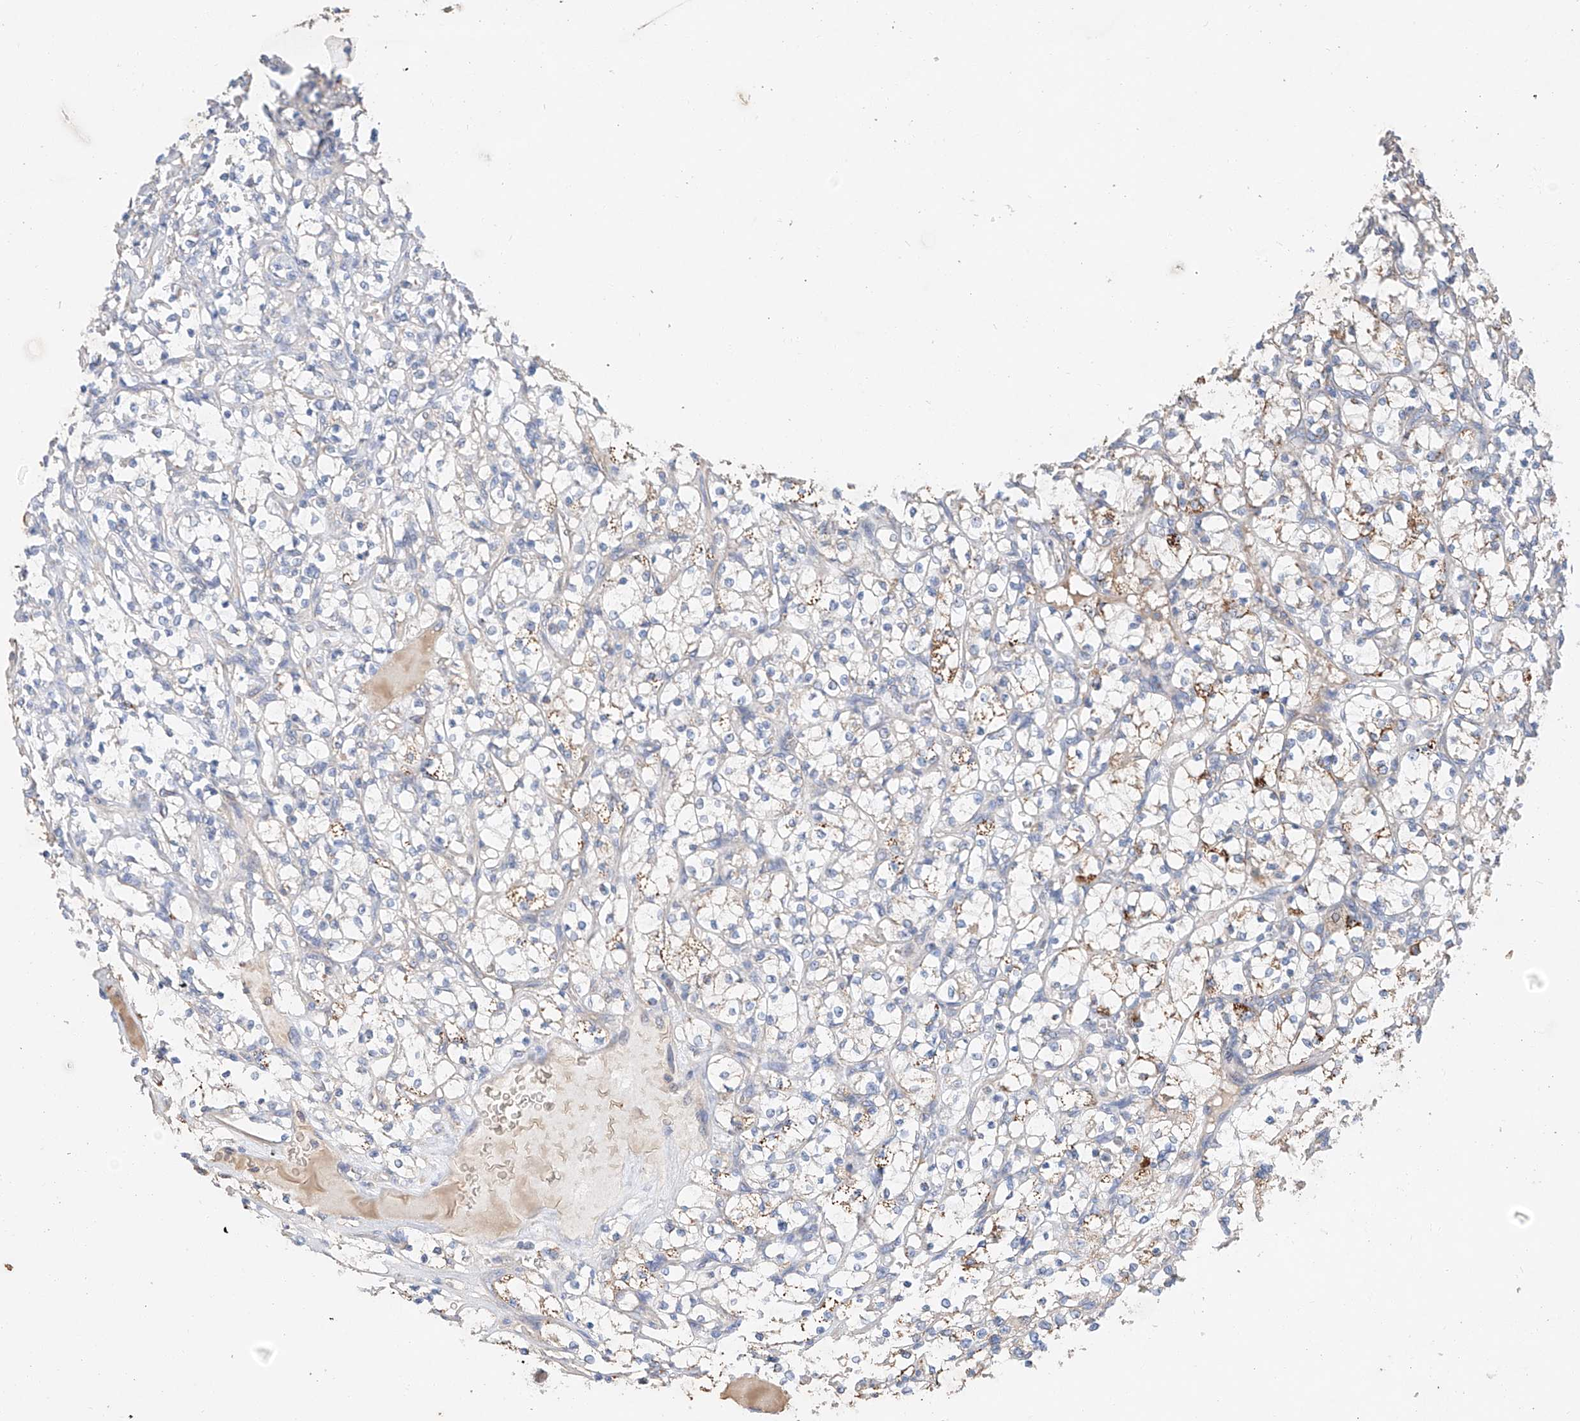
{"staining": {"intensity": "weak", "quantity": "<25%", "location": "cytoplasmic/membranous"}, "tissue": "renal cancer", "cell_type": "Tumor cells", "image_type": "cancer", "snomed": [{"axis": "morphology", "description": "Adenocarcinoma, NOS"}, {"axis": "topography", "description": "Kidney"}], "caption": "The histopathology image shows no significant staining in tumor cells of adenocarcinoma (renal). Brightfield microscopy of IHC stained with DAB (3,3'-diaminobenzidine) (brown) and hematoxylin (blue), captured at high magnification.", "gene": "RUSC1", "patient": {"sex": "female", "age": 69}}